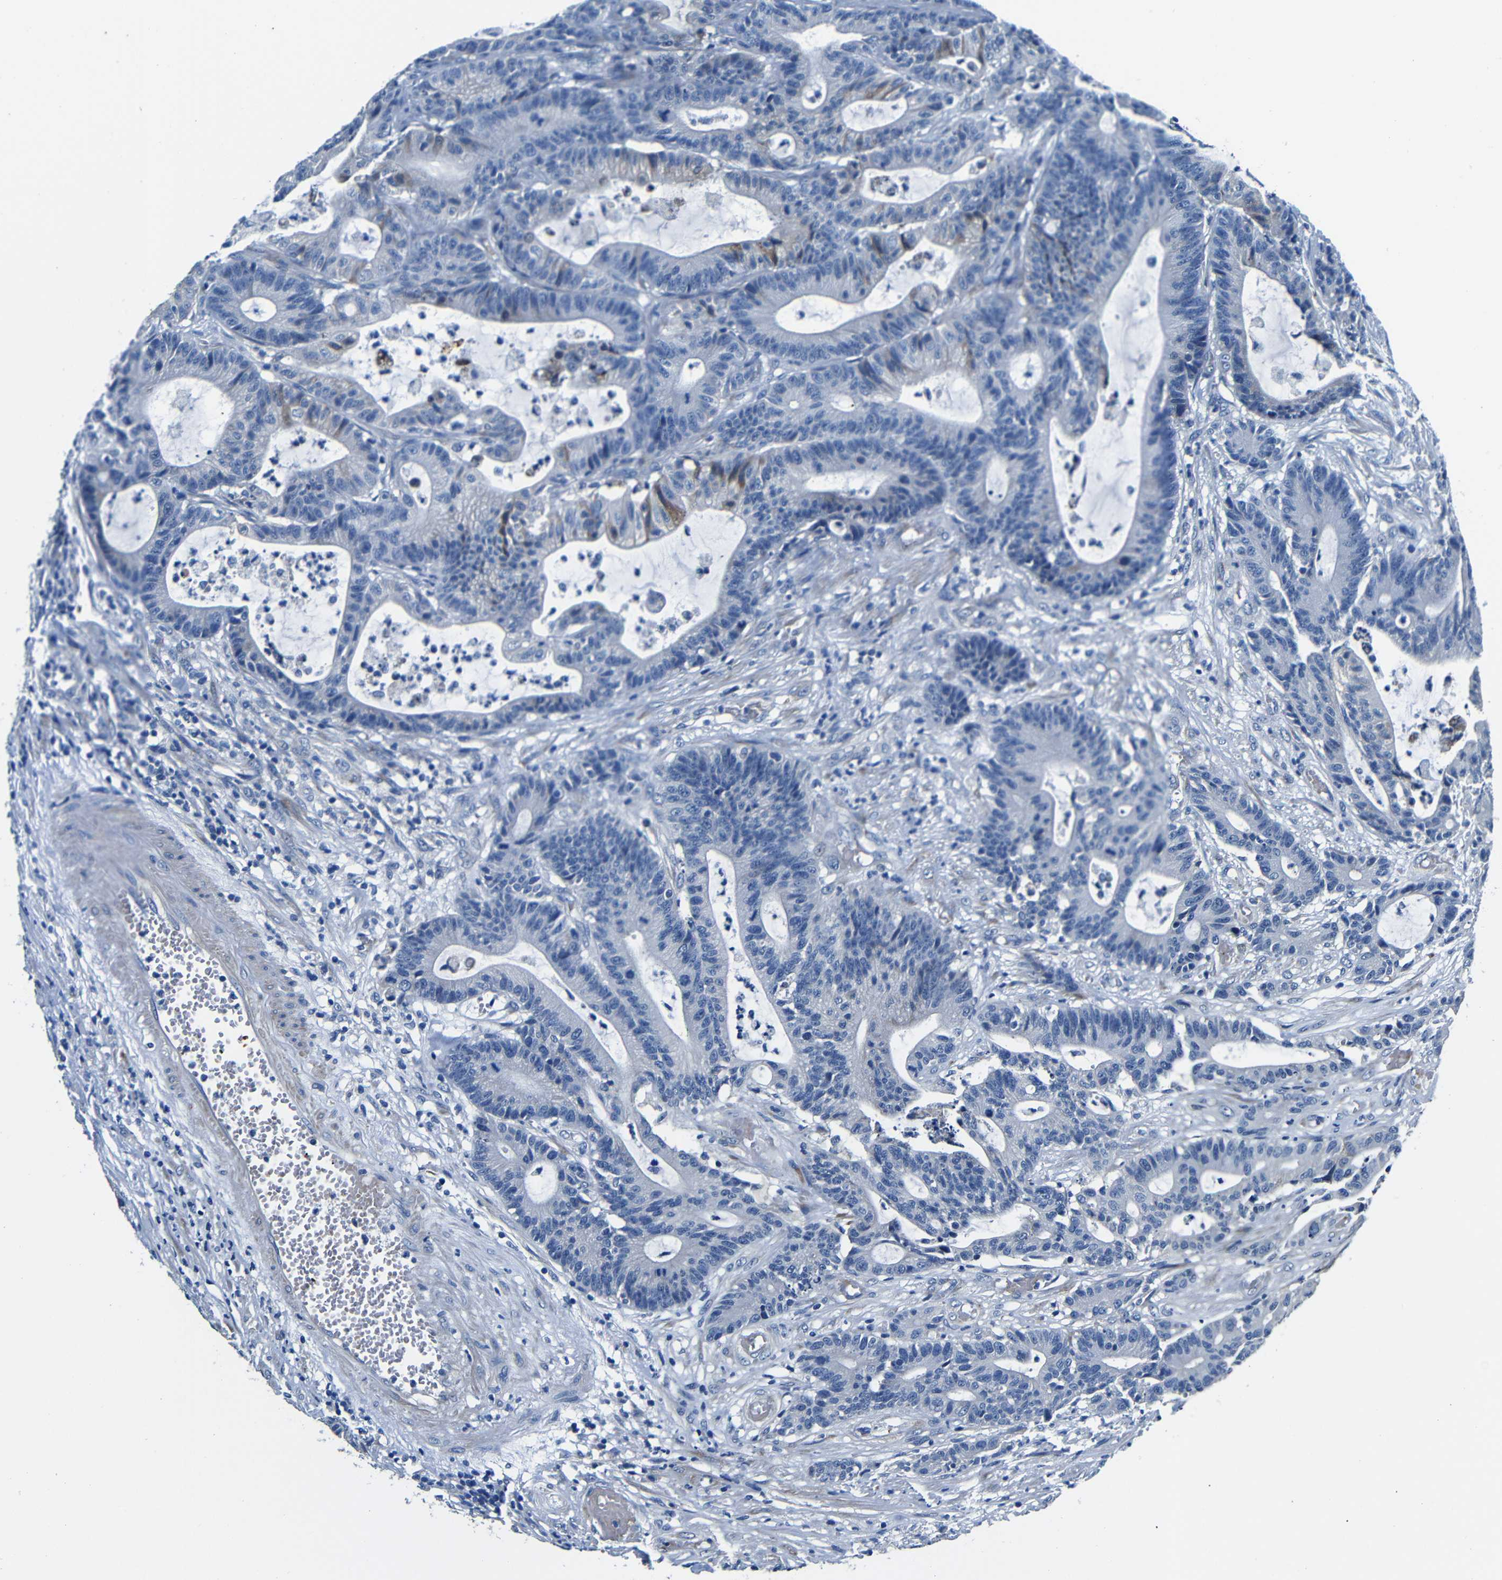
{"staining": {"intensity": "moderate", "quantity": "<25%", "location": "cytoplasmic/membranous"}, "tissue": "colorectal cancer", "cell_type": "Tumor cells", "image_type": "cancer", "snomed": [{"axis": "morphology", "description": "Adenocarcinoma, NOS"}, {"axis": "topography", "description": "Colon"}], "caption": "Colorectal adenocarcinoma was stained to show a protein in brown. There is low levels of moderate cytoplasmic/membranous staining in about <25% of tumor cells.", "gene": "TNFAIP1", "patient": {"sex": "female", "age": 84}}